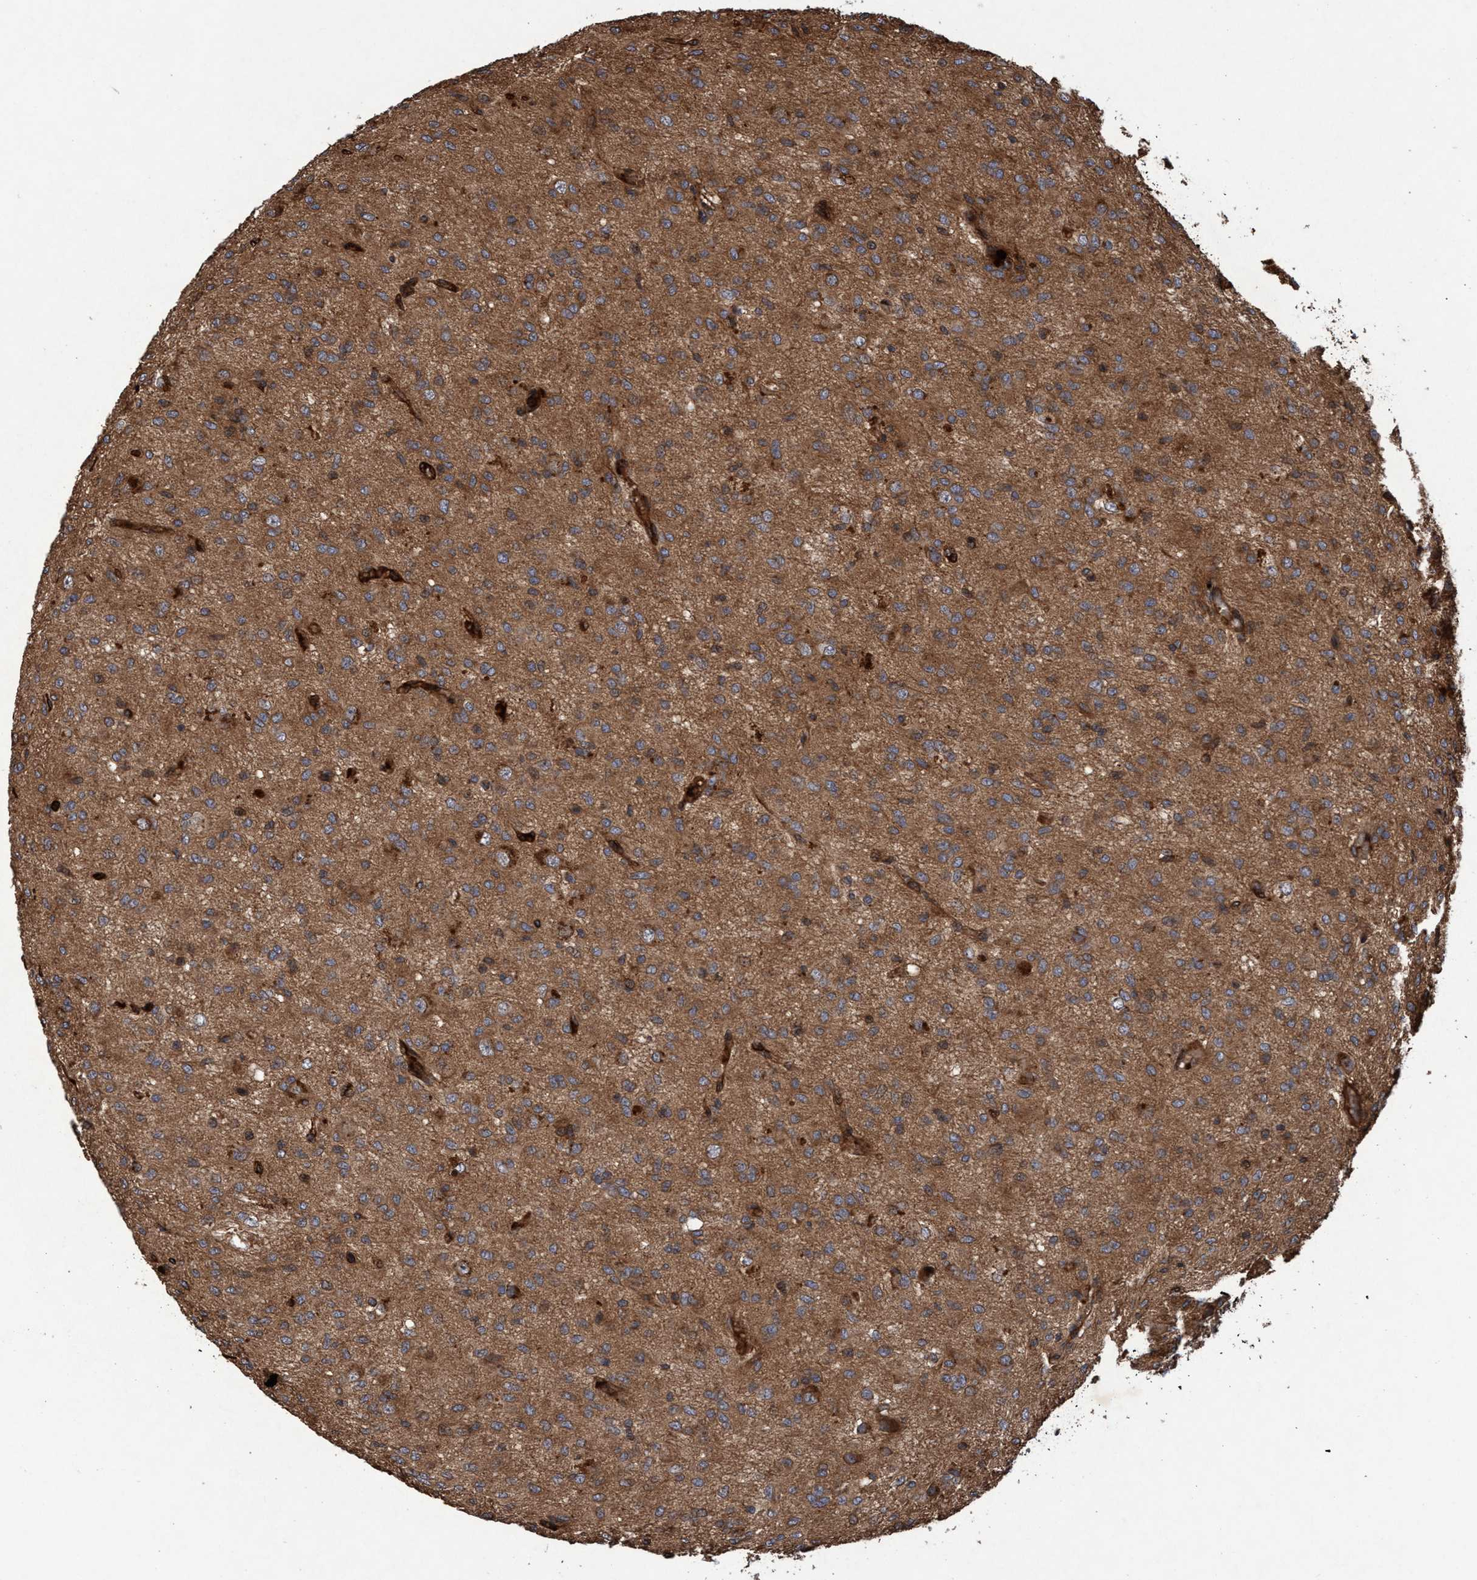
{"staining": {"intensity": "moderate", "quantity": ">75%", "location": "cytoplasmic/membranous"}, "tissue": "glioma", "cell_type": "Tumor cells", "image_type": "cancer", "snomed": [{"axis": "morphology", "description": "Glioma, malignant, High grade"}, {"axis": "topography", "description": "Brain"}], "caption": "IHC of human malignant glioma (high-grade) displays medium levels of moderate cytoplasmic/membranous expression in about >75% of tumor cells.", "gene": "CHMP6", "patient": {"sex": "female", "age": 59}}